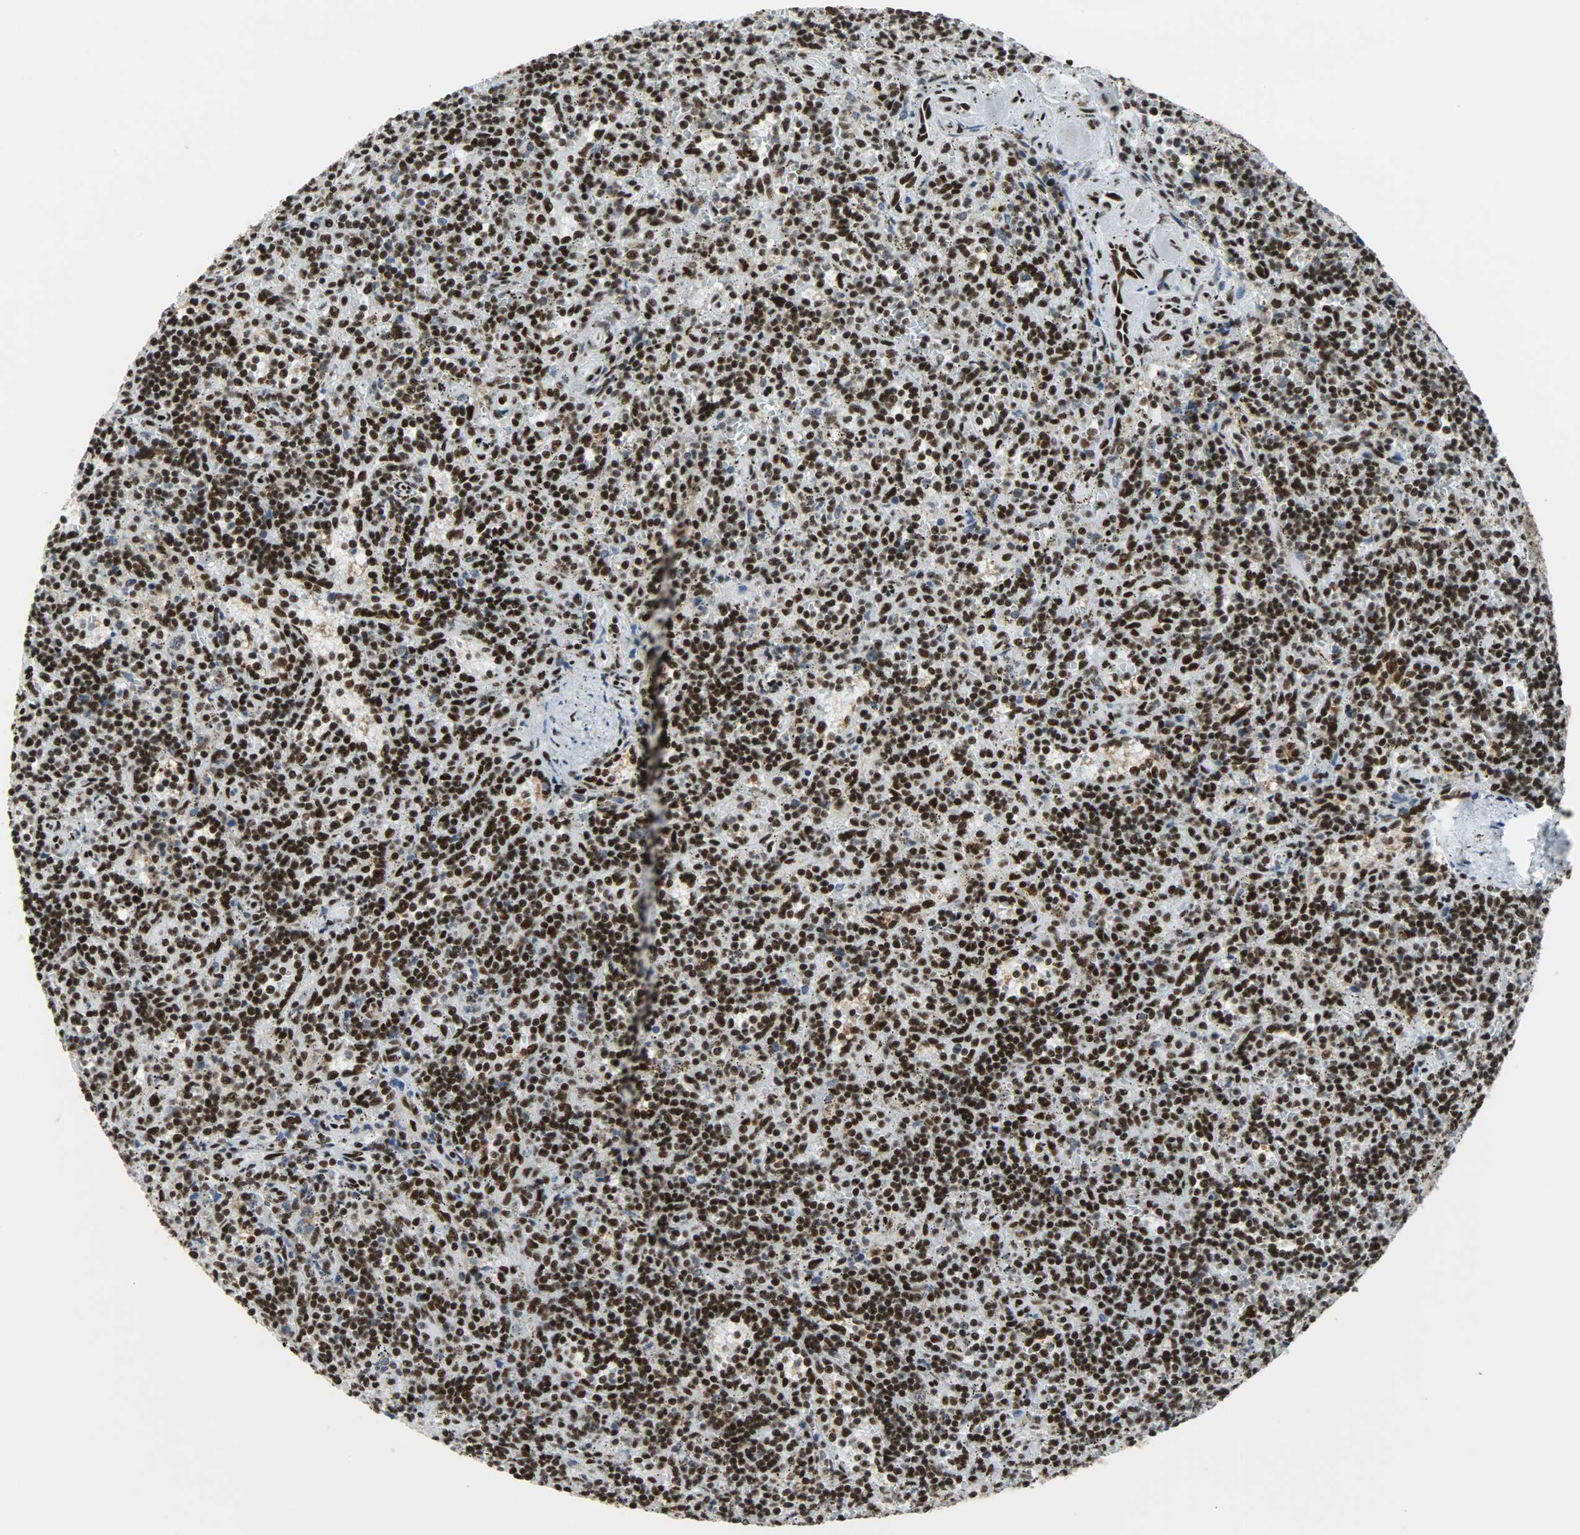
{"staining": {"intensity": "strong", "quantity": ">75%", "location": "nuclear"}, "tissue": "lymphoma", "cell_type": "Tumor cells", "image_type": "cancer", "snomed": [{"axis": "morphology", "description": "Malignant lymphoma, non-Hodgkin's type, Low grade"}, {"axis": "topography", "description": "Spleen"}], "caption": "Lymphoma stained with DAB (3,3'-diaminobenzidine) IHC reveals high levels of strong nuclear staining in about >75% of tumor cells. Ihc stains the protein of interest in brown and the nuclei are stained blue.", "gene": "SSB", "patient": {"sex": "male", "age": 73}}